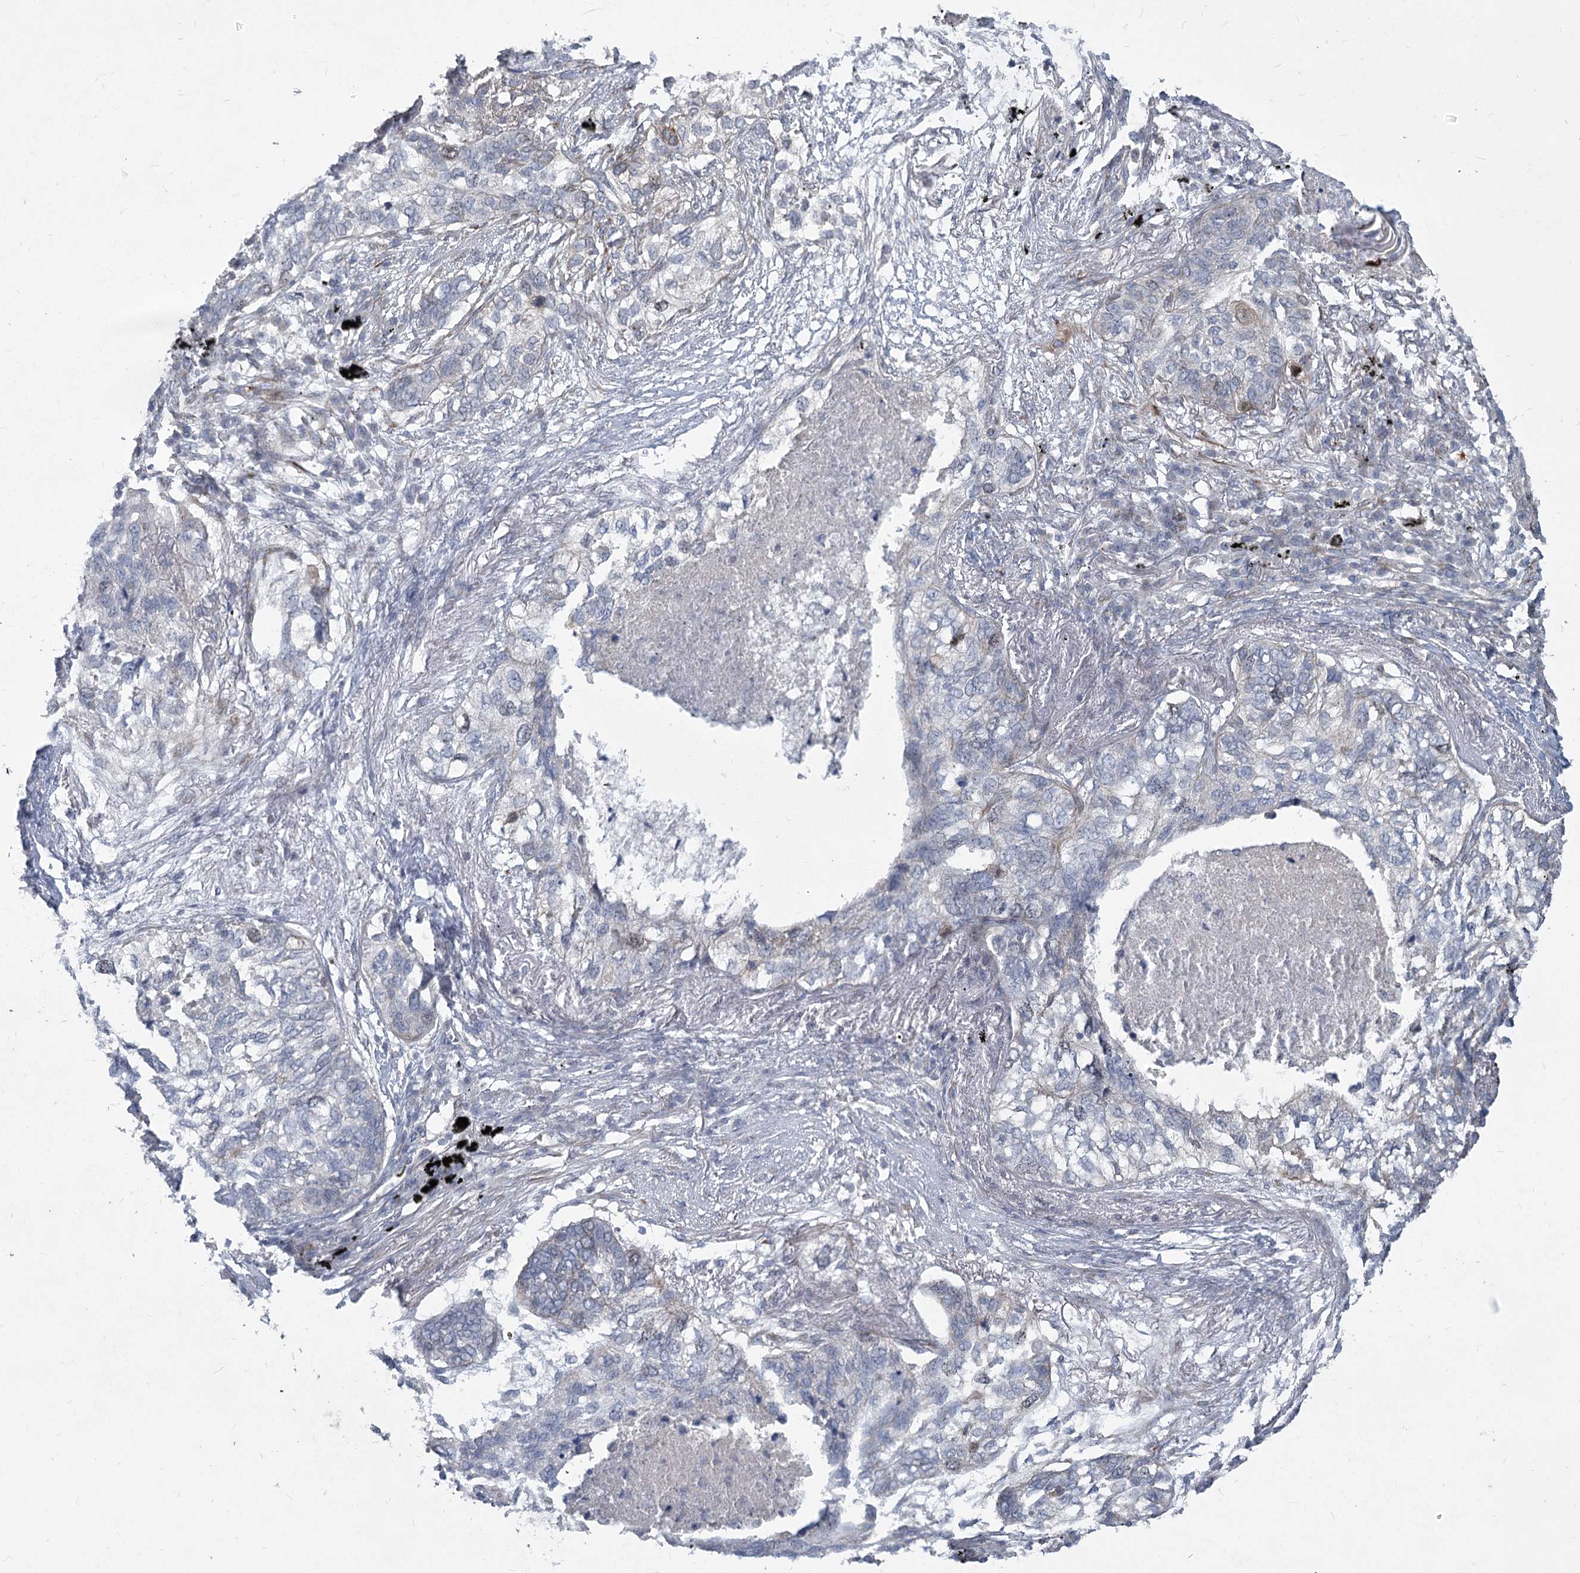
{"staining": {"intensity": "negative", "quantity": "none", "location": "none"}, "tissue": "lung cancer", "cell_type": "Tumor cells", "image_type": "cancer", "snomed": [{"axis": "morphology", "description": "Squamous cell carcinoma, NOS"}, {"axis": "topography", "description": "Lung"}], "caption": "High power microscopy image of an IHC histopathology image of lung squamous cell carcinoma, revealing no significant staining in tumor cells.", "gene": "ABITRAM", "patient": {"sex": "female", "age": 63}}